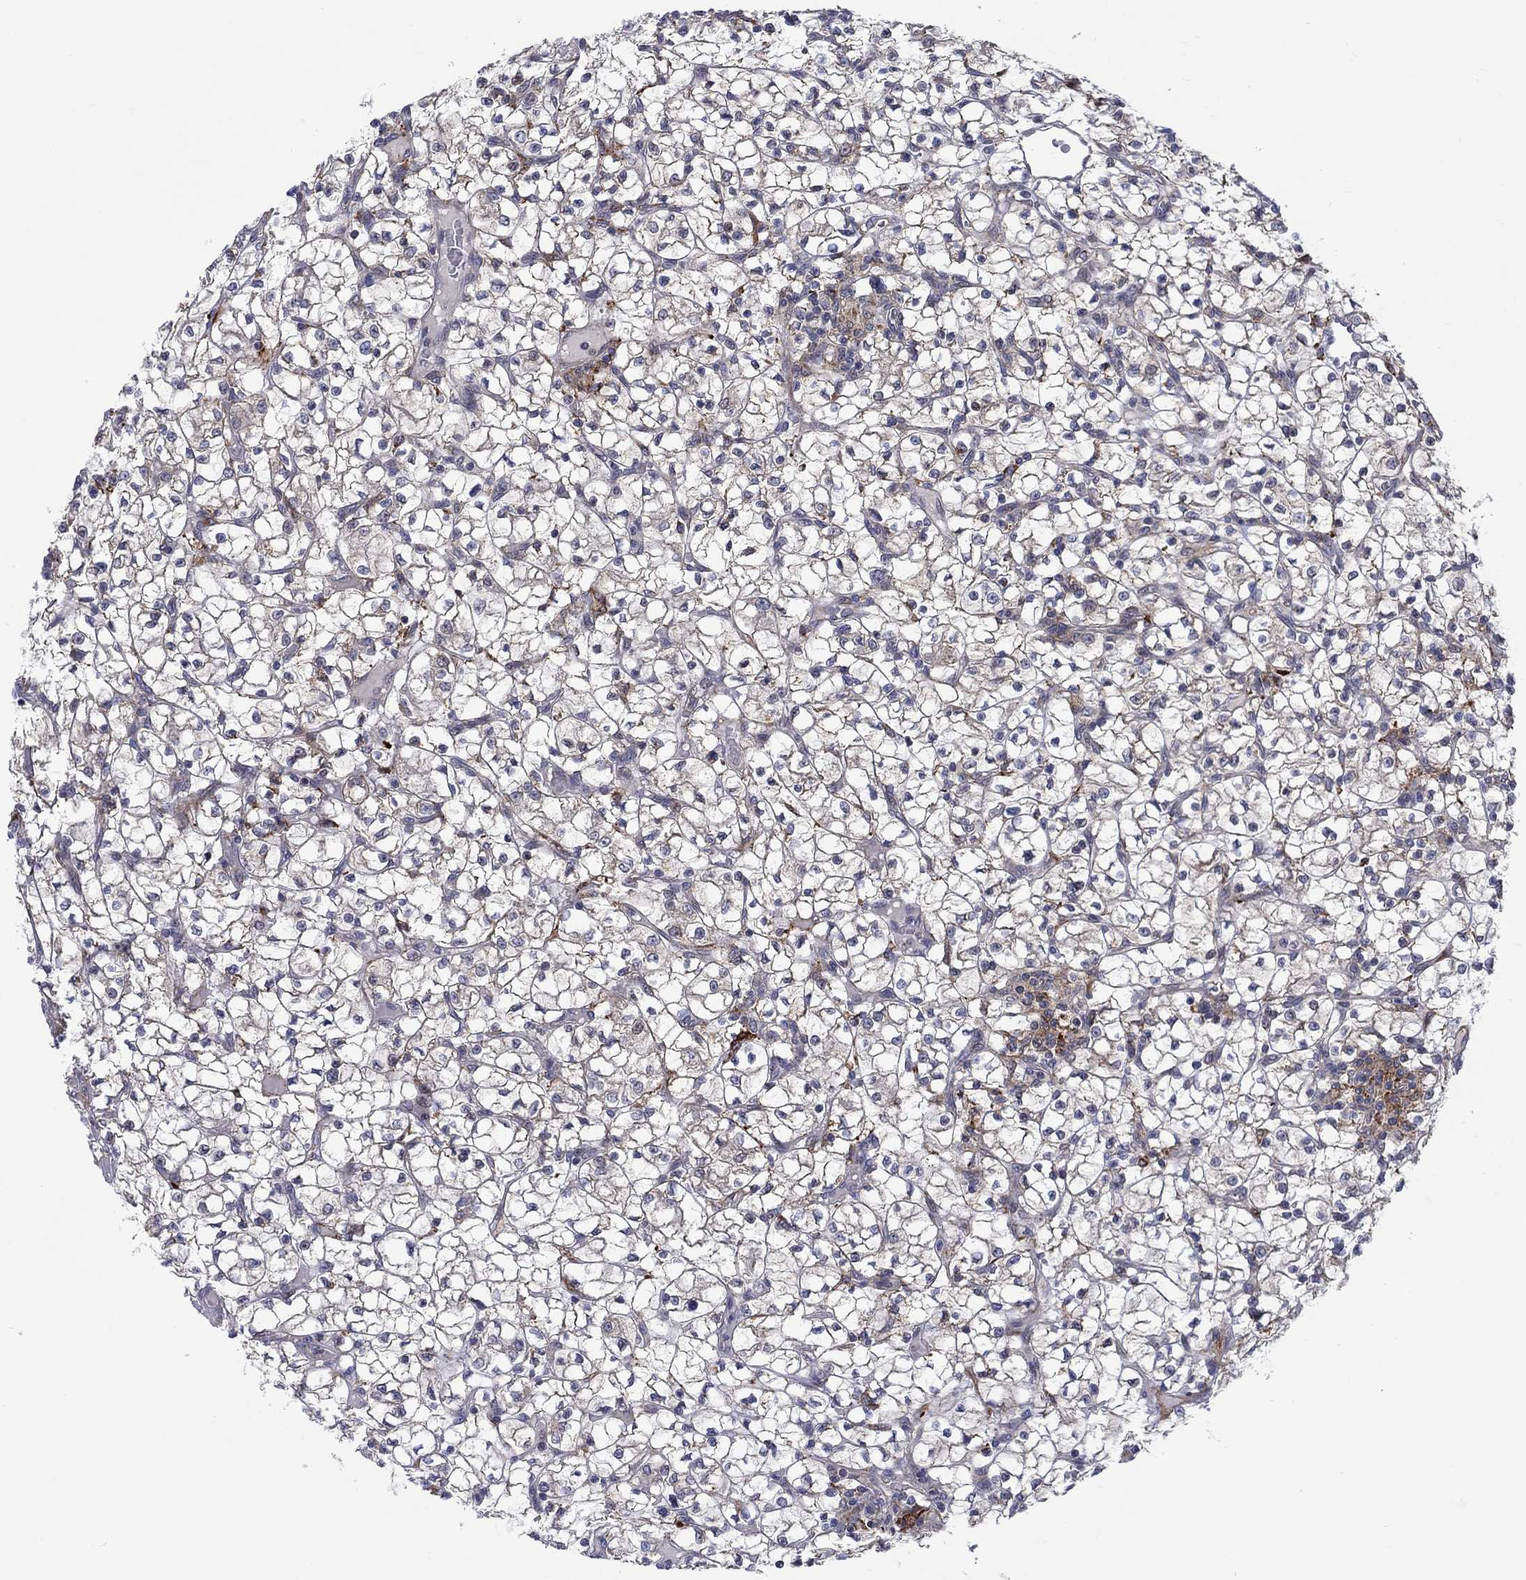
{"staining": {"intensity": "weak", "quantity": "<25%", "location": "cytoplasmic/membranous"}, "tissue": "renal cancer", "cell_type": "Tumor cells", "image_type": "cancer", "snomed": [{"axis": "morphology", "description": "Adenocarcinoma, NOS"}, {"axis": "topography", "description": "Kidney"}], "caption": "Tumor cells are negative for protein expression in human adenocarcinoma (renal). Brightfield microscopy of immunohistochemistry stained with DAB (3,3'-diaminobenzidine) (brown) and hematoxylin (blue), captured at high magnification.", "gene": "SLC35F2", "patient": {"sex": "female", "age": 64}}